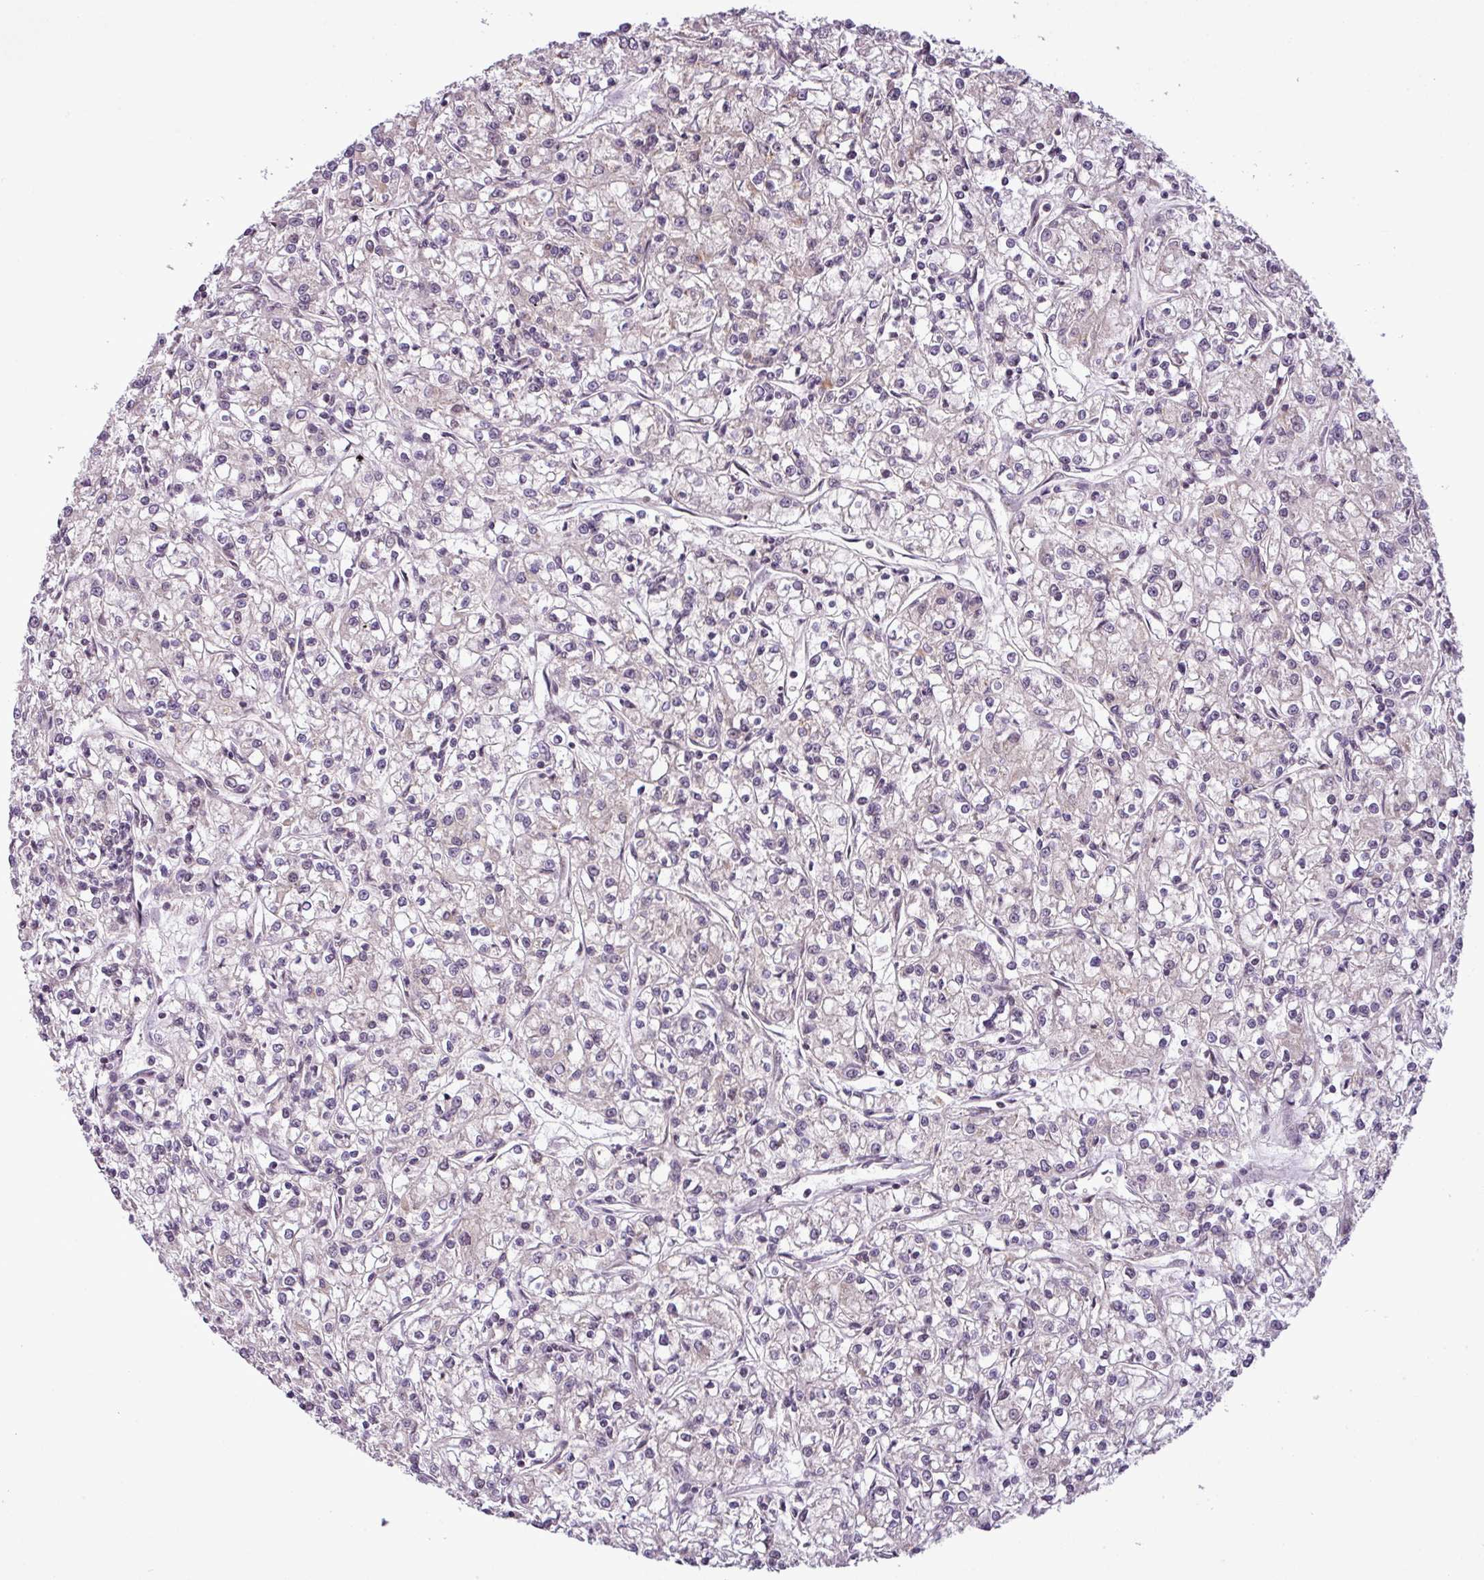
{"staining": {"intensity": "negative", "quantity": "none", "location": "none"}, "tissue": "renal cancer", "cell_type": "Tumor cells", "image_type": "cancer", "snomed": [{"axis": "morphology", "description": "Adenocarcinoma, NOS"}, {"axis": "topography", "description": "Kidney"}], "caption": "A photomicrograph of human renal adenocarcinoma is negative for staining in tumor cells.", "gene": "MFHAS1", "patient": {"sex": "female", "age": 59}}